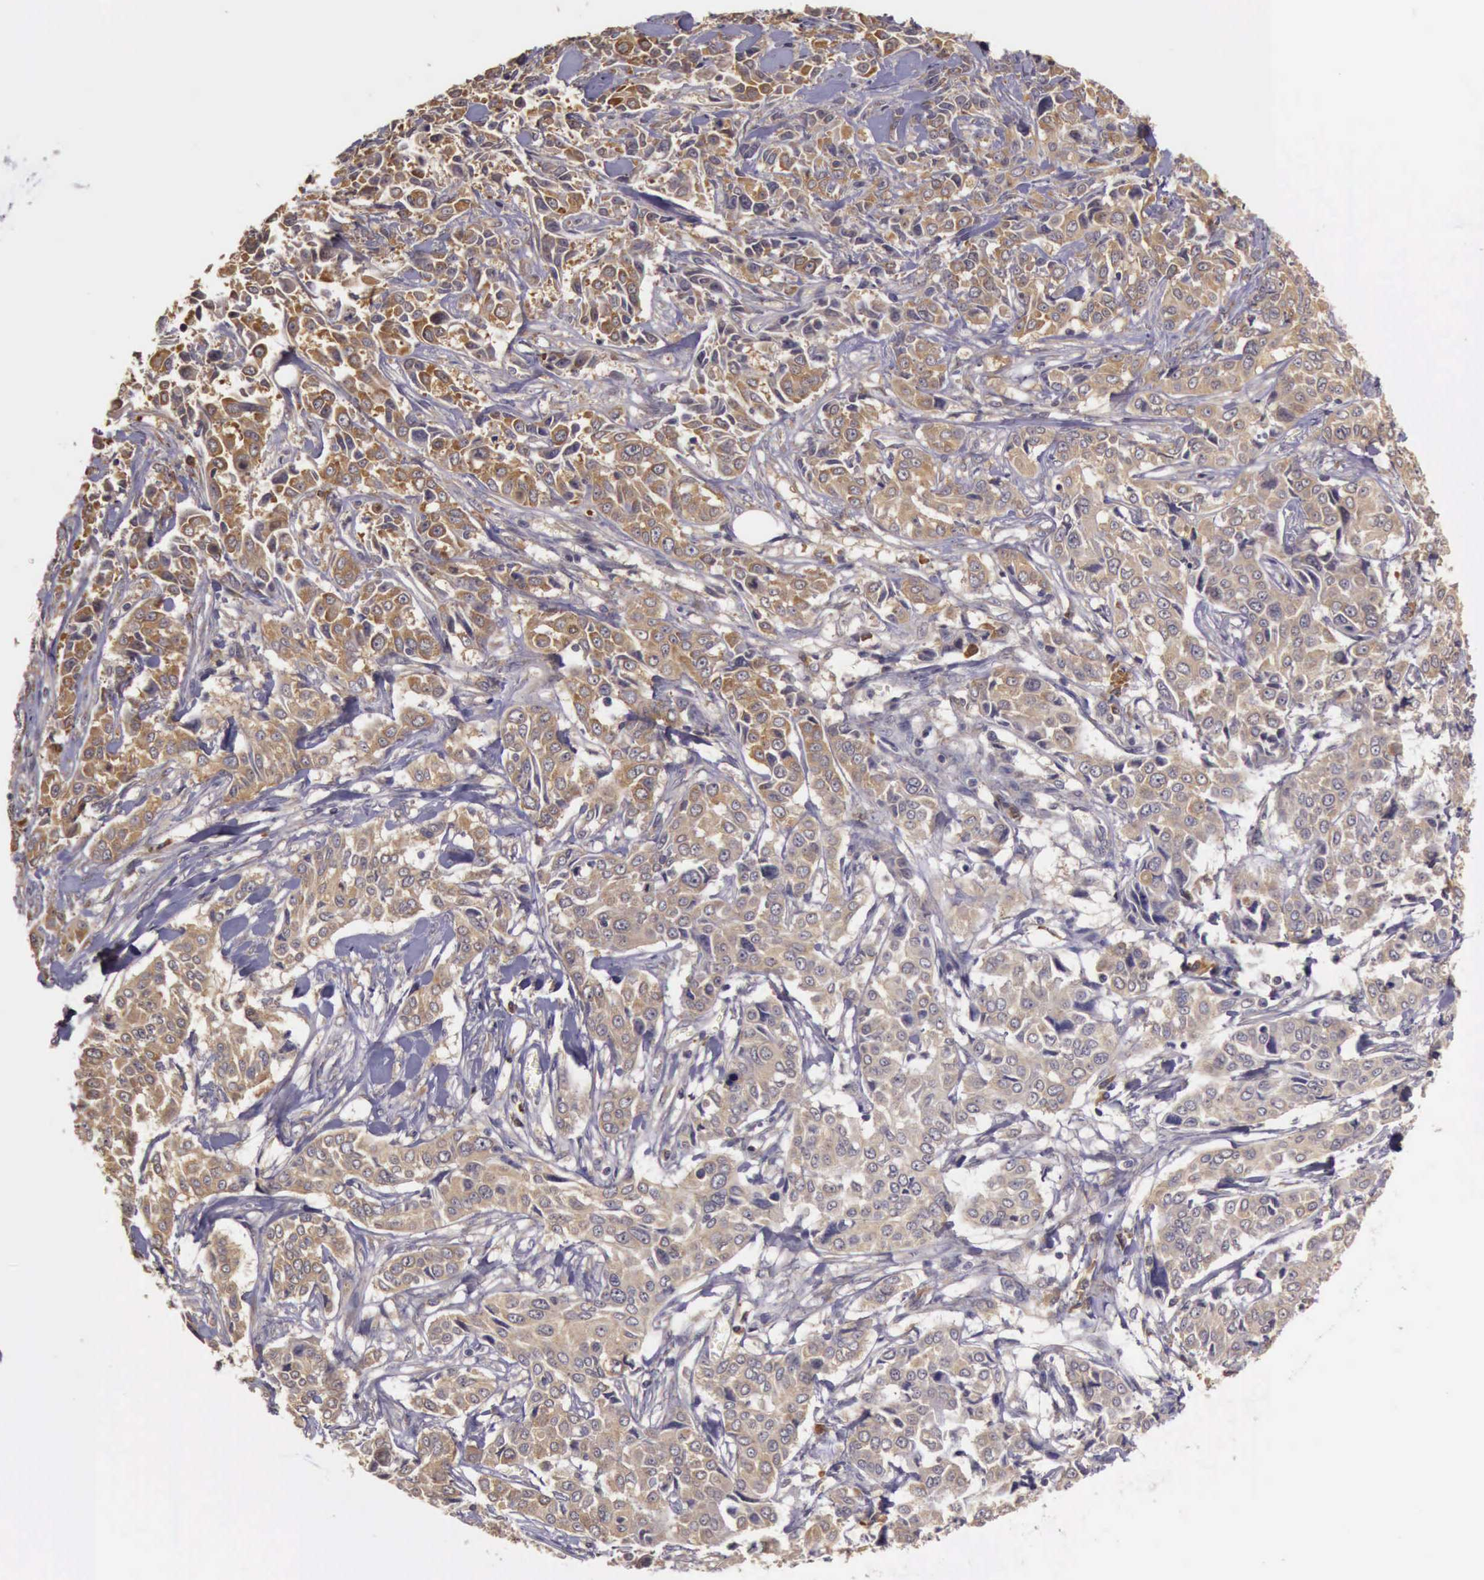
{"staining": {"intensity": "moderate", "quantity": ">75%", "location": "cytoplasmic/membranous"}, "tissue": "pancreatic cancer", "cell_type": "Tumor cells", "image_type": "cancer", "snomed": [{"axis": "morphology", "description": "Adenocarcinoma, NOS"}, {"axis": "topography", "description": "Pancreas"}], "caption": "Immunohistochemical staining of human pancreatic cancer shows medium levels of moderate cytoplasmic/membranous expression in about >75% of tumor cells. (DAB (3,3'-diaminobenzidine) IHC, brown staining for protein, blue staining for nuclei).", "gene": "EIF5", "patient": {"sex": "female", "age": 52}}